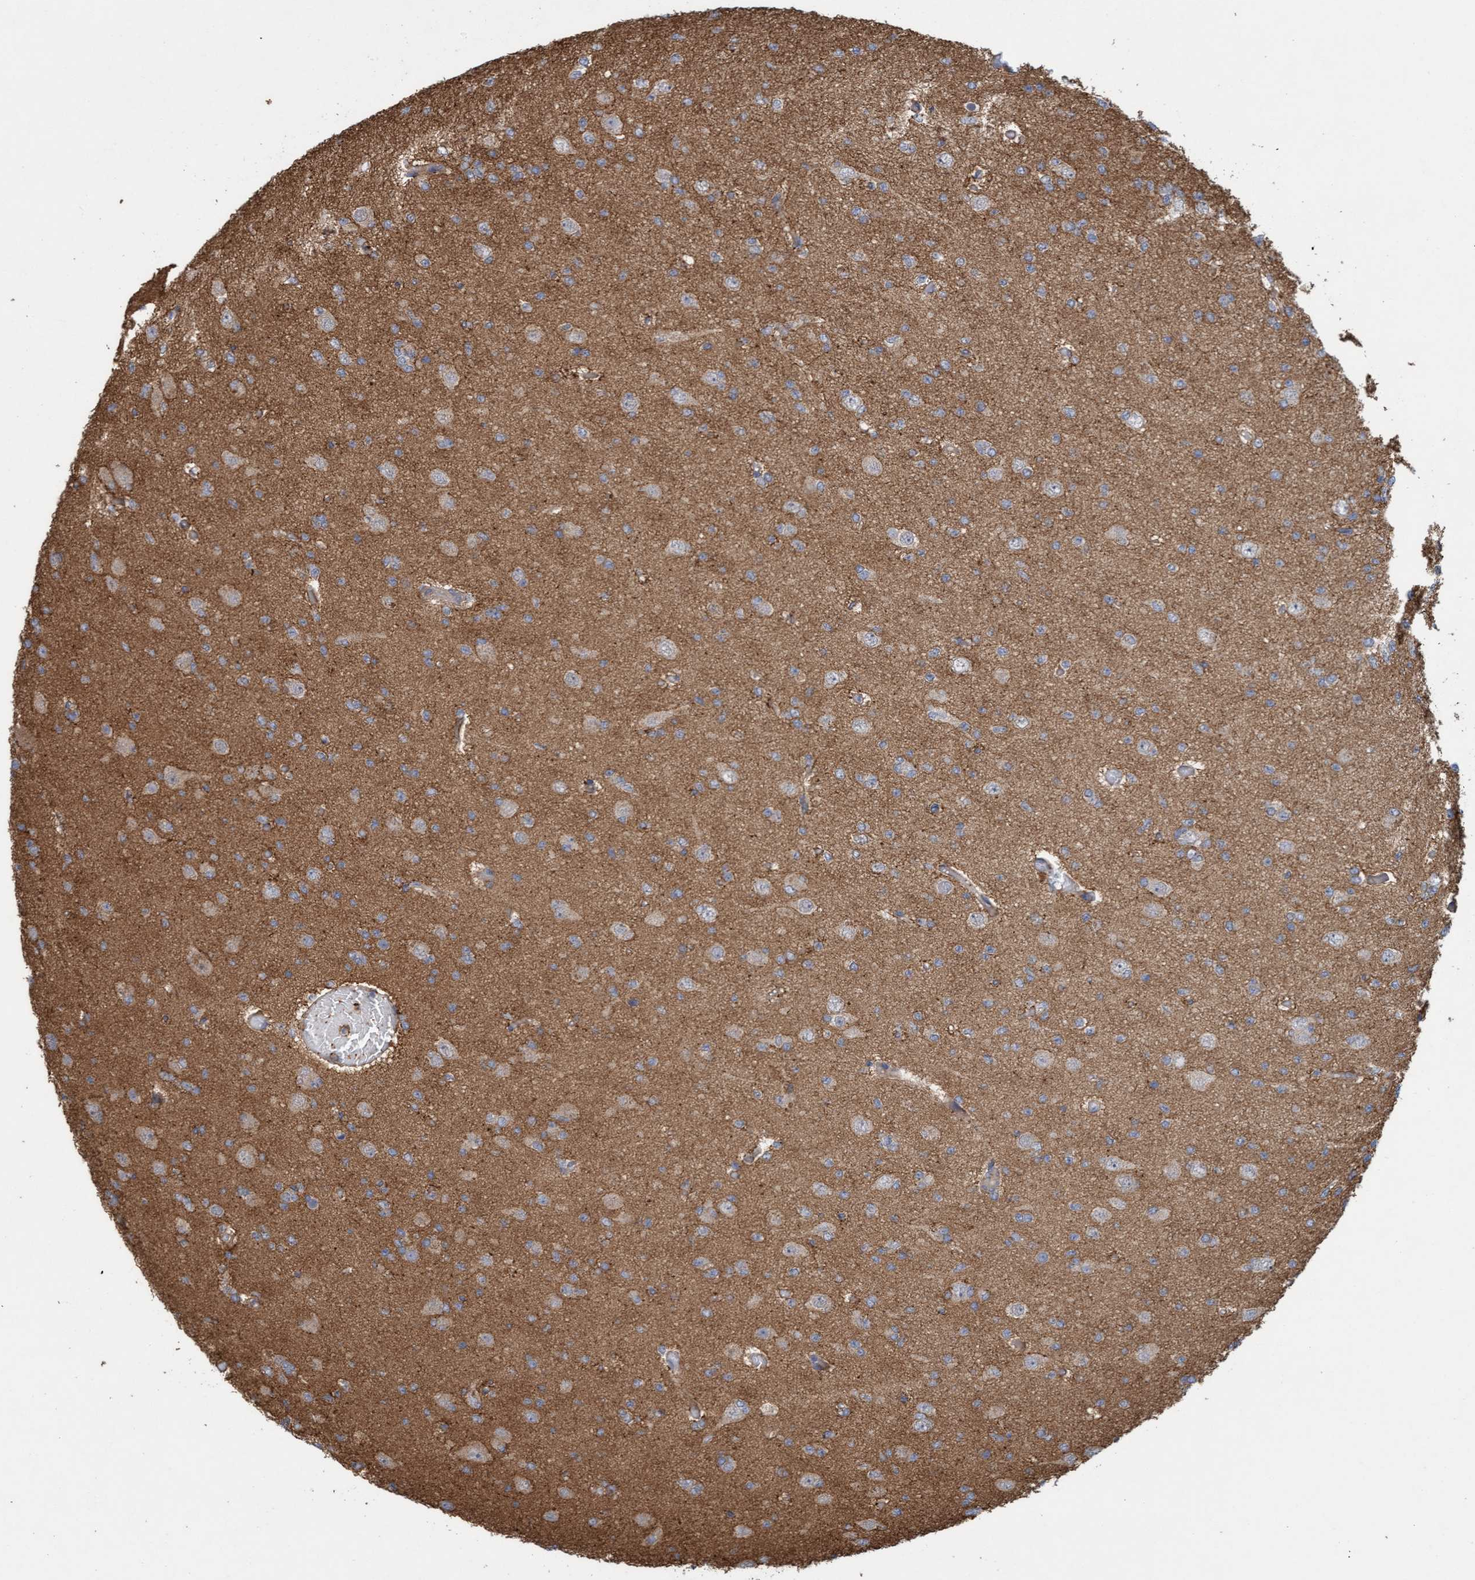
{"staining": {"intensity": "moderate", "quantity": ">75%", "location": "cytoplasmic/membranous"}, "tissue": "glioma", "cell_type": "Tumor cells", "image_type": "cancer", "snomed": [{"axis": "morphology", "description": "Glioma, malignant, Low grade"}, {"axis": "topography", "description": "Brain"}], "caption": "An immunohistochemistry photomicrograph of tumor tissue is shown. Protein staining in brown shows moderate cytoplasmic/membranous positivity in low-grade glioma (malignant) within tumor cells. Nuclei are stained in blue.", "gene": "DDHD2", "patient": {"sex": "female", "age": 22}}